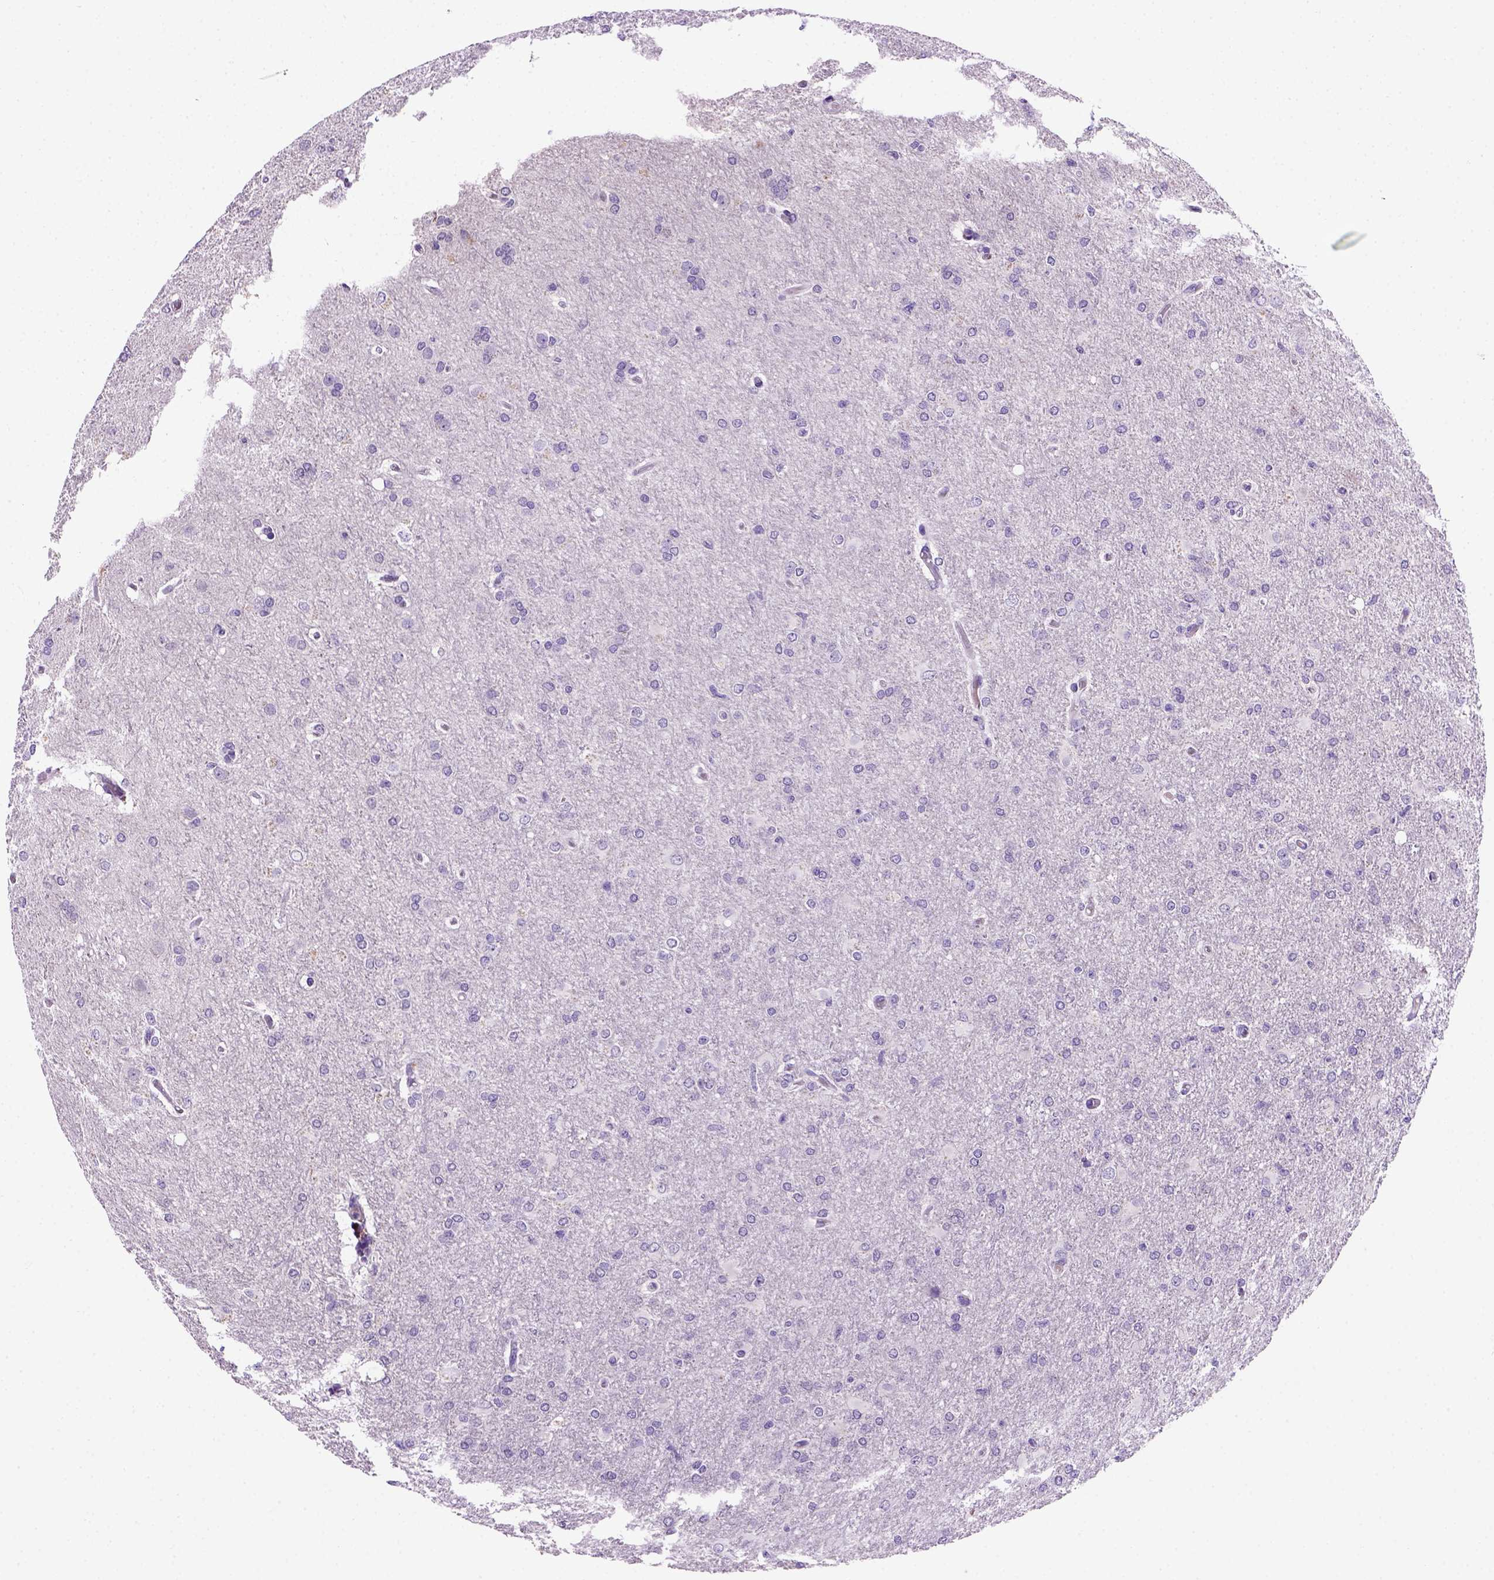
{"staining": {"intensity": "negative", "quantity": "none", "location": "none"}, "tissue": "glioma", "cell_type": "Tumor cells", "image_type": "cancer", "snomed": [{"axis": "morphology", "description": "Glioma, malignant, High grade"}, {"axis": "topography", "description": "Brain"}], "caption": "The IHC photomicrograph has no significant expression in tumor cells of glioma tissue.", "gene": "CDH1", "patient": {"sex": "male", "age": 68}}